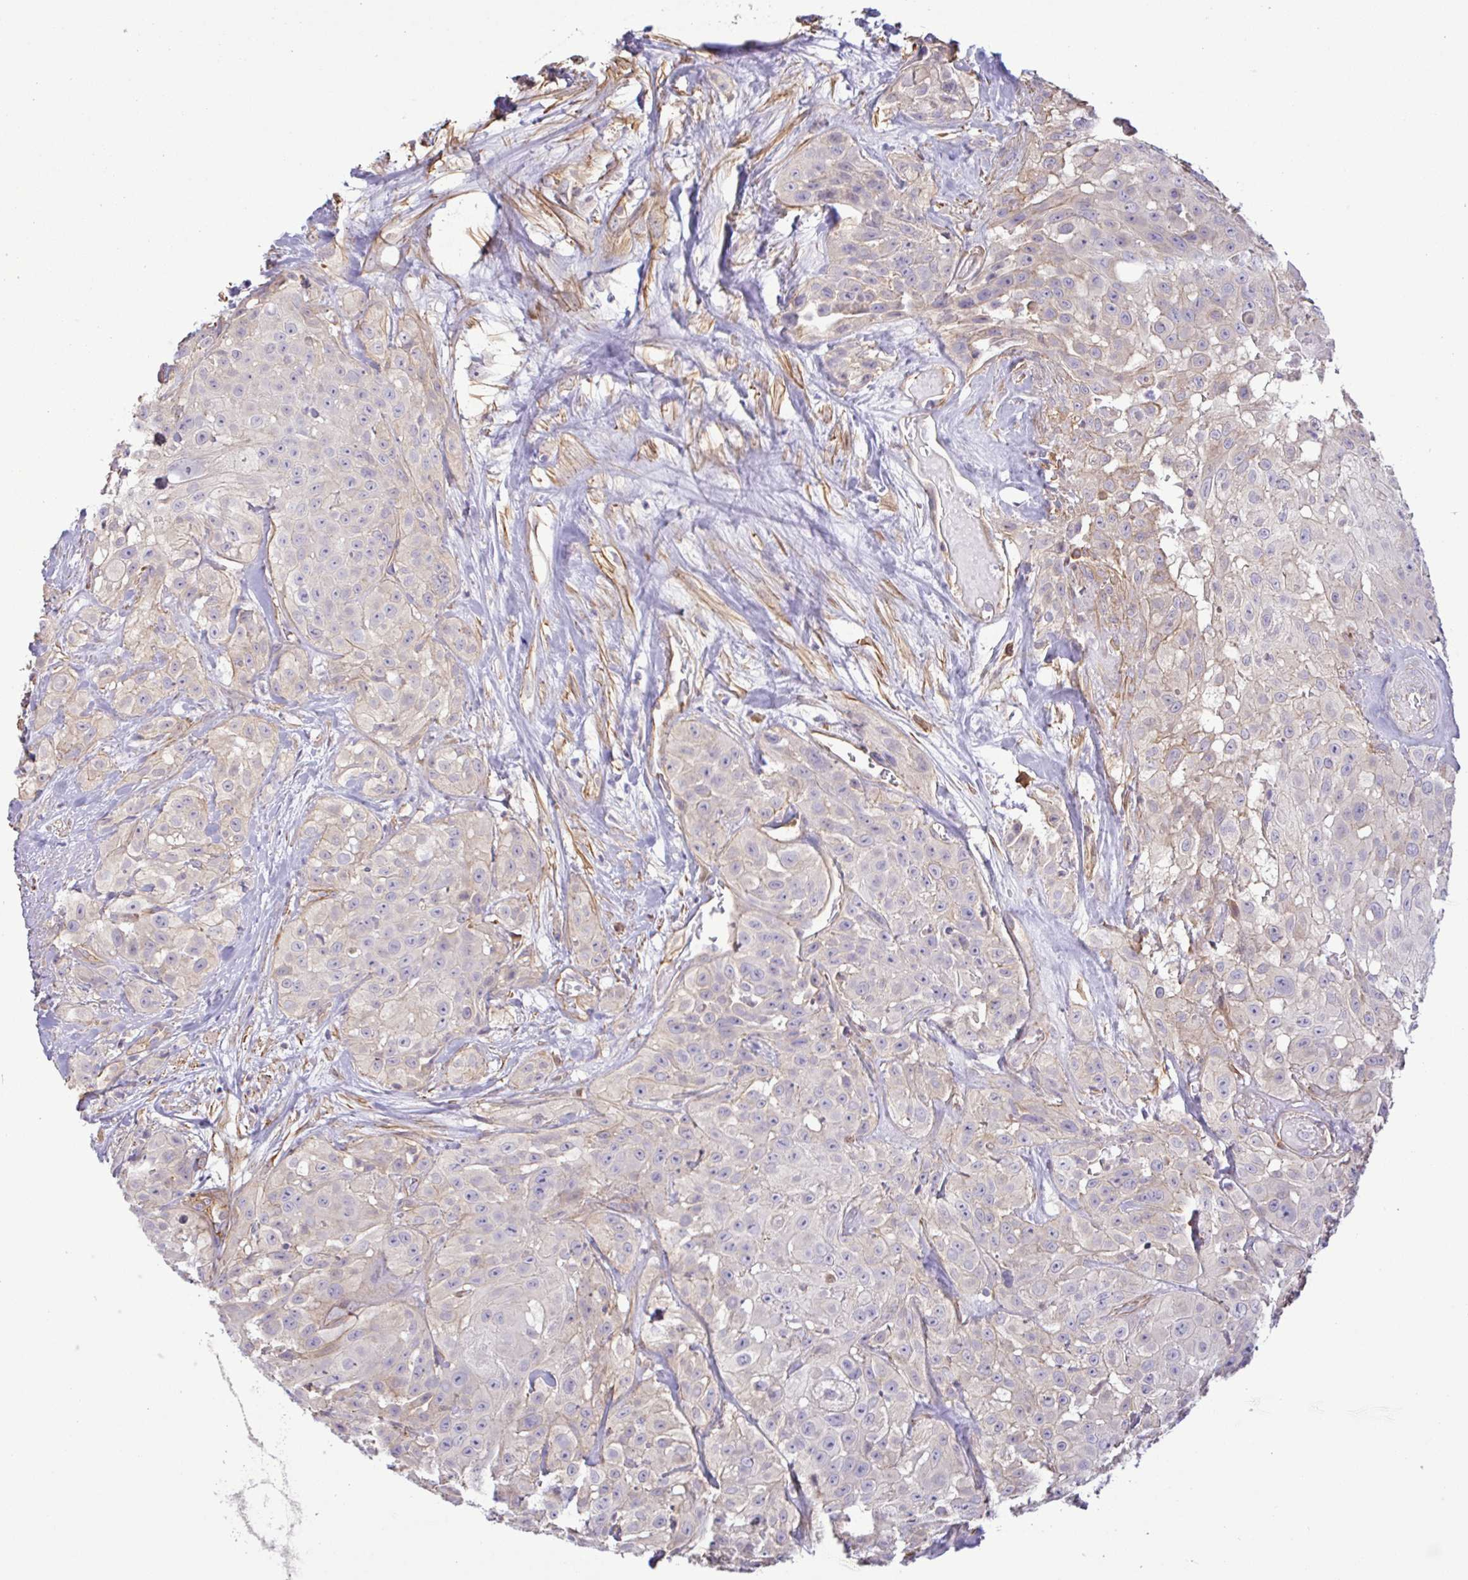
{"staining": {"intensity": "negative", "quantity": "none", "location": "none"}, "tissue": "head and neck cancer", "cell_type": "Tumor cells", "image_type": "cancer", "snomed": [{"axis": "morphology", "description": "Squamous cell carcinoma, NOS"}, {"axis": "topography", "description": "Head-Neck"}], "caption": "A micrograph of human head and neck cancer is negative for staining in tumor cells. Brightfield microscopy of IHC stained with DAB (brown) and hematoxylin (blue), captured at high magnification.", "gene": "PLCD4", "patient": {"sex": "male", "age": 83}}